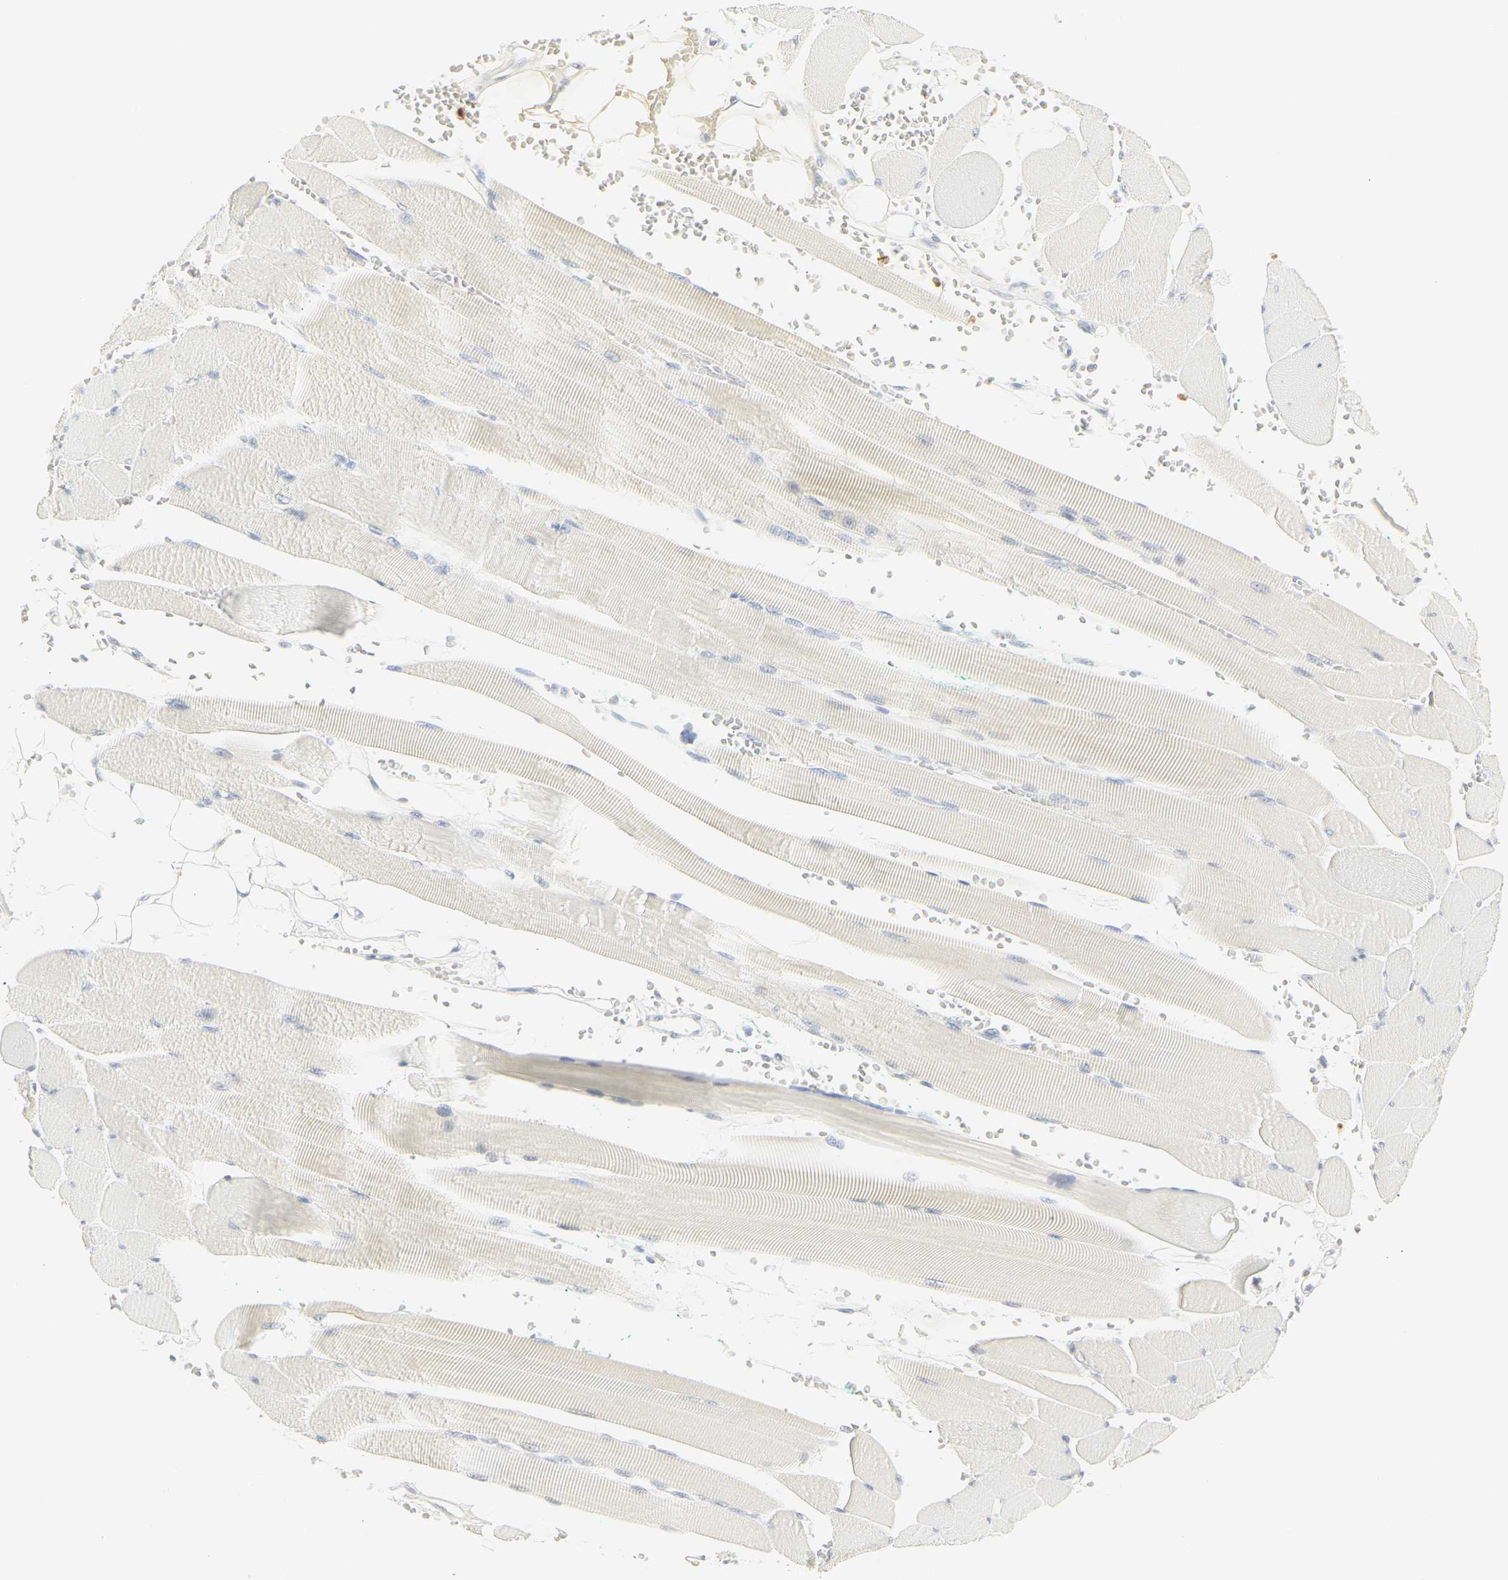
{"staining": {"intensity": "negative", "quantity": "none", "location": "none"}, "tissue": "skeletal muscle", "cell_type": "Myocytes", "image_type": "normal", "snomed": [{"axis": "morphology", "description": "Normal tissue, NOS"}, {"axis": "topography", "description": "Skeletal muscle"}, {"axis": "topography", "description": "Oral tissue"}, {"axis": "topography", "description": "Peripheral nerve tissue"}], "caption": "This is an immunohistochemistry (IHC) histopathology image of benign skeletal muscle. There is no positivity in myocytes.", "gene": "MPO", "patient": {"sex": "female", "age": 84}}